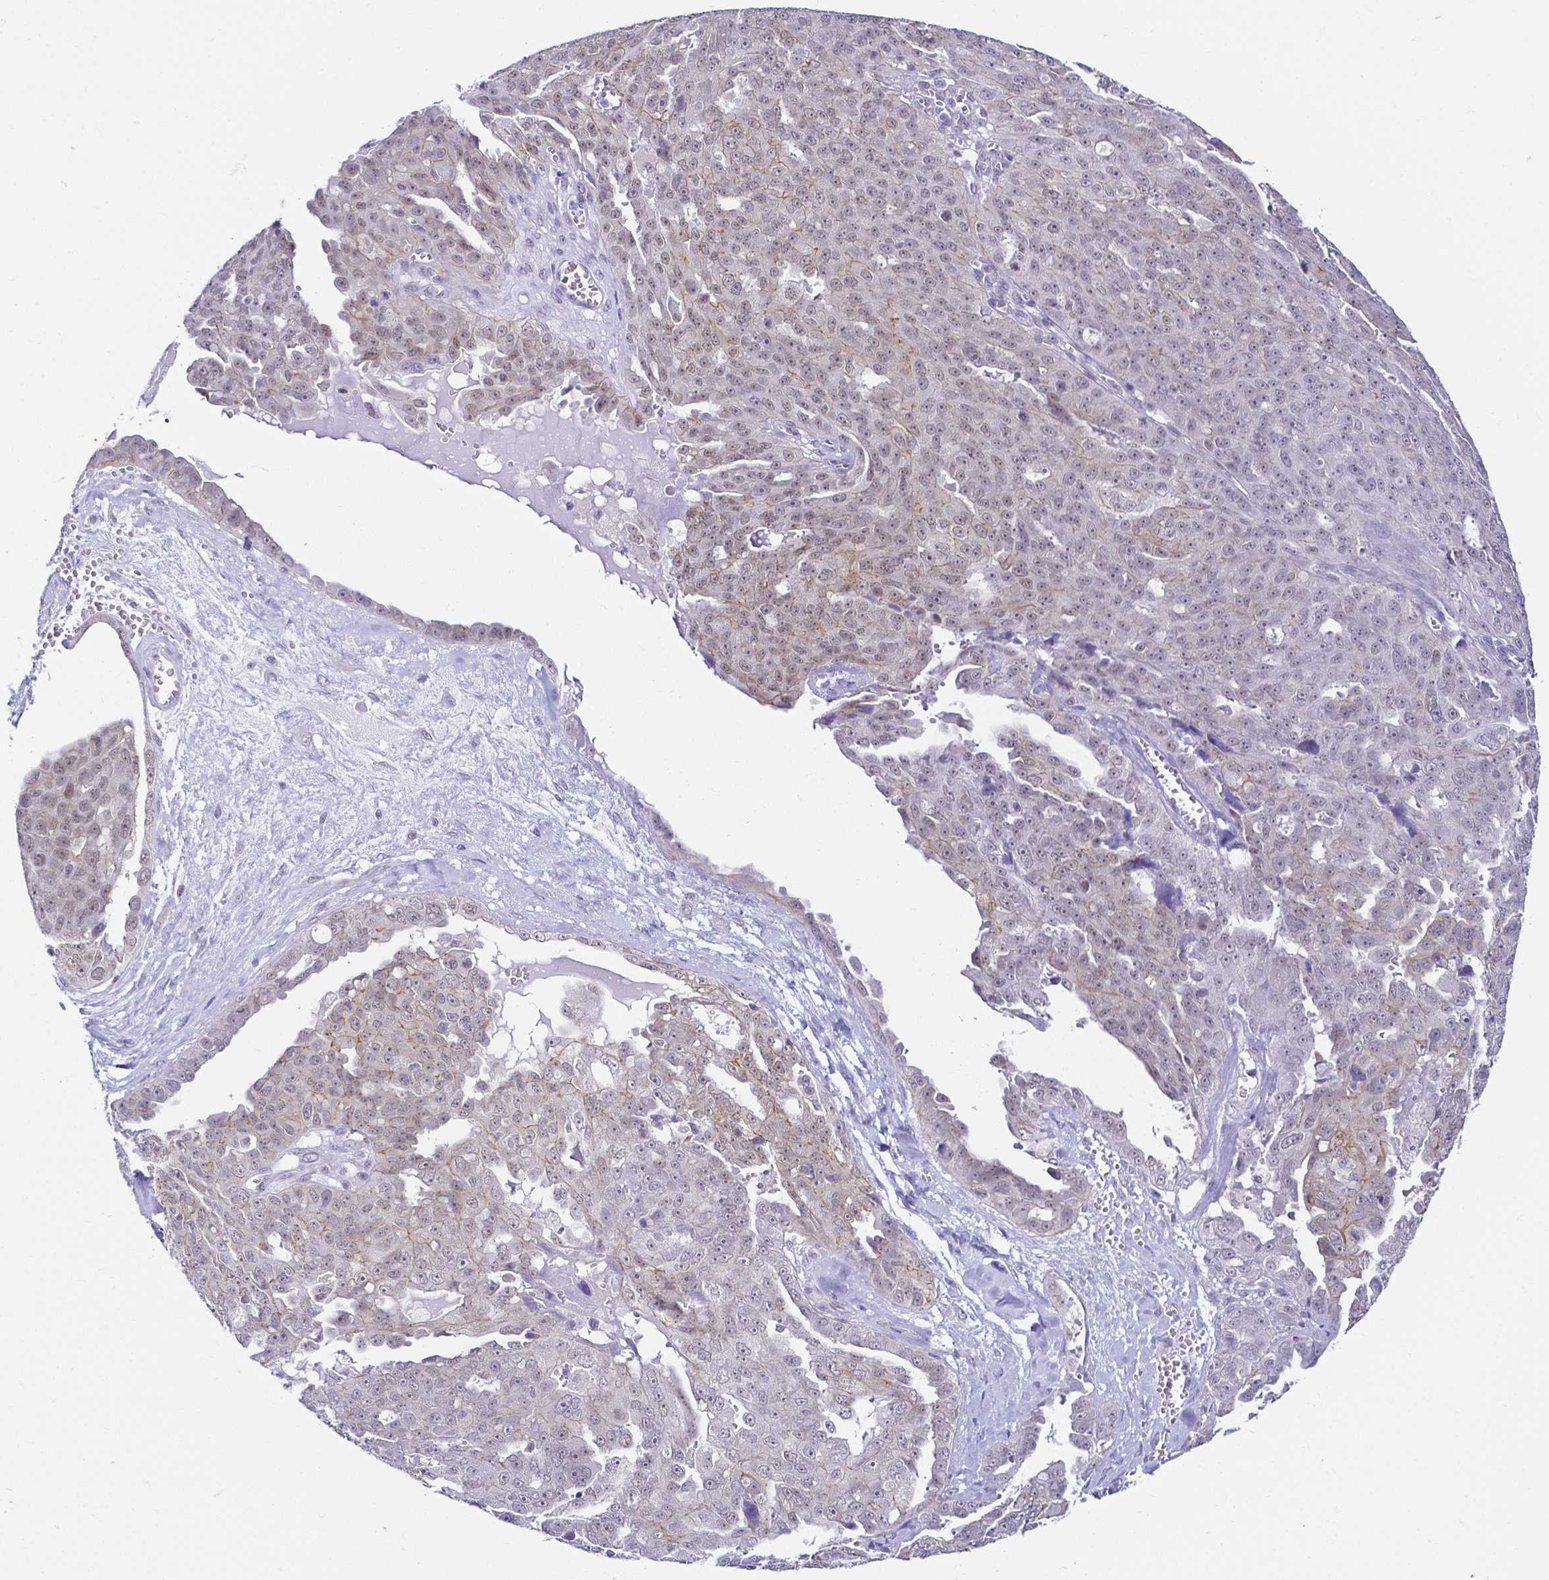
{"staining": {"intensity": "moderate", "quantity": "<25%", "location": "cytoplasmic/membranous"}, "tissue": "ovarian cancer", "cell_type": "Tumor cells", "image_type": "cancer", "snomed": [{"axis": "morphology", "description": "Carcinoma, endometroid"}, {"axis": "topography", "description": "Ovary"}], "caption": "Human ovarian cancer stained with a brown dye demonstrates moderate cytoplasmic/membranous positive staining in approximately <25% of tumor cells.", "gene": "FAM83G", "patient": {"sex": "female", "age": 70}}